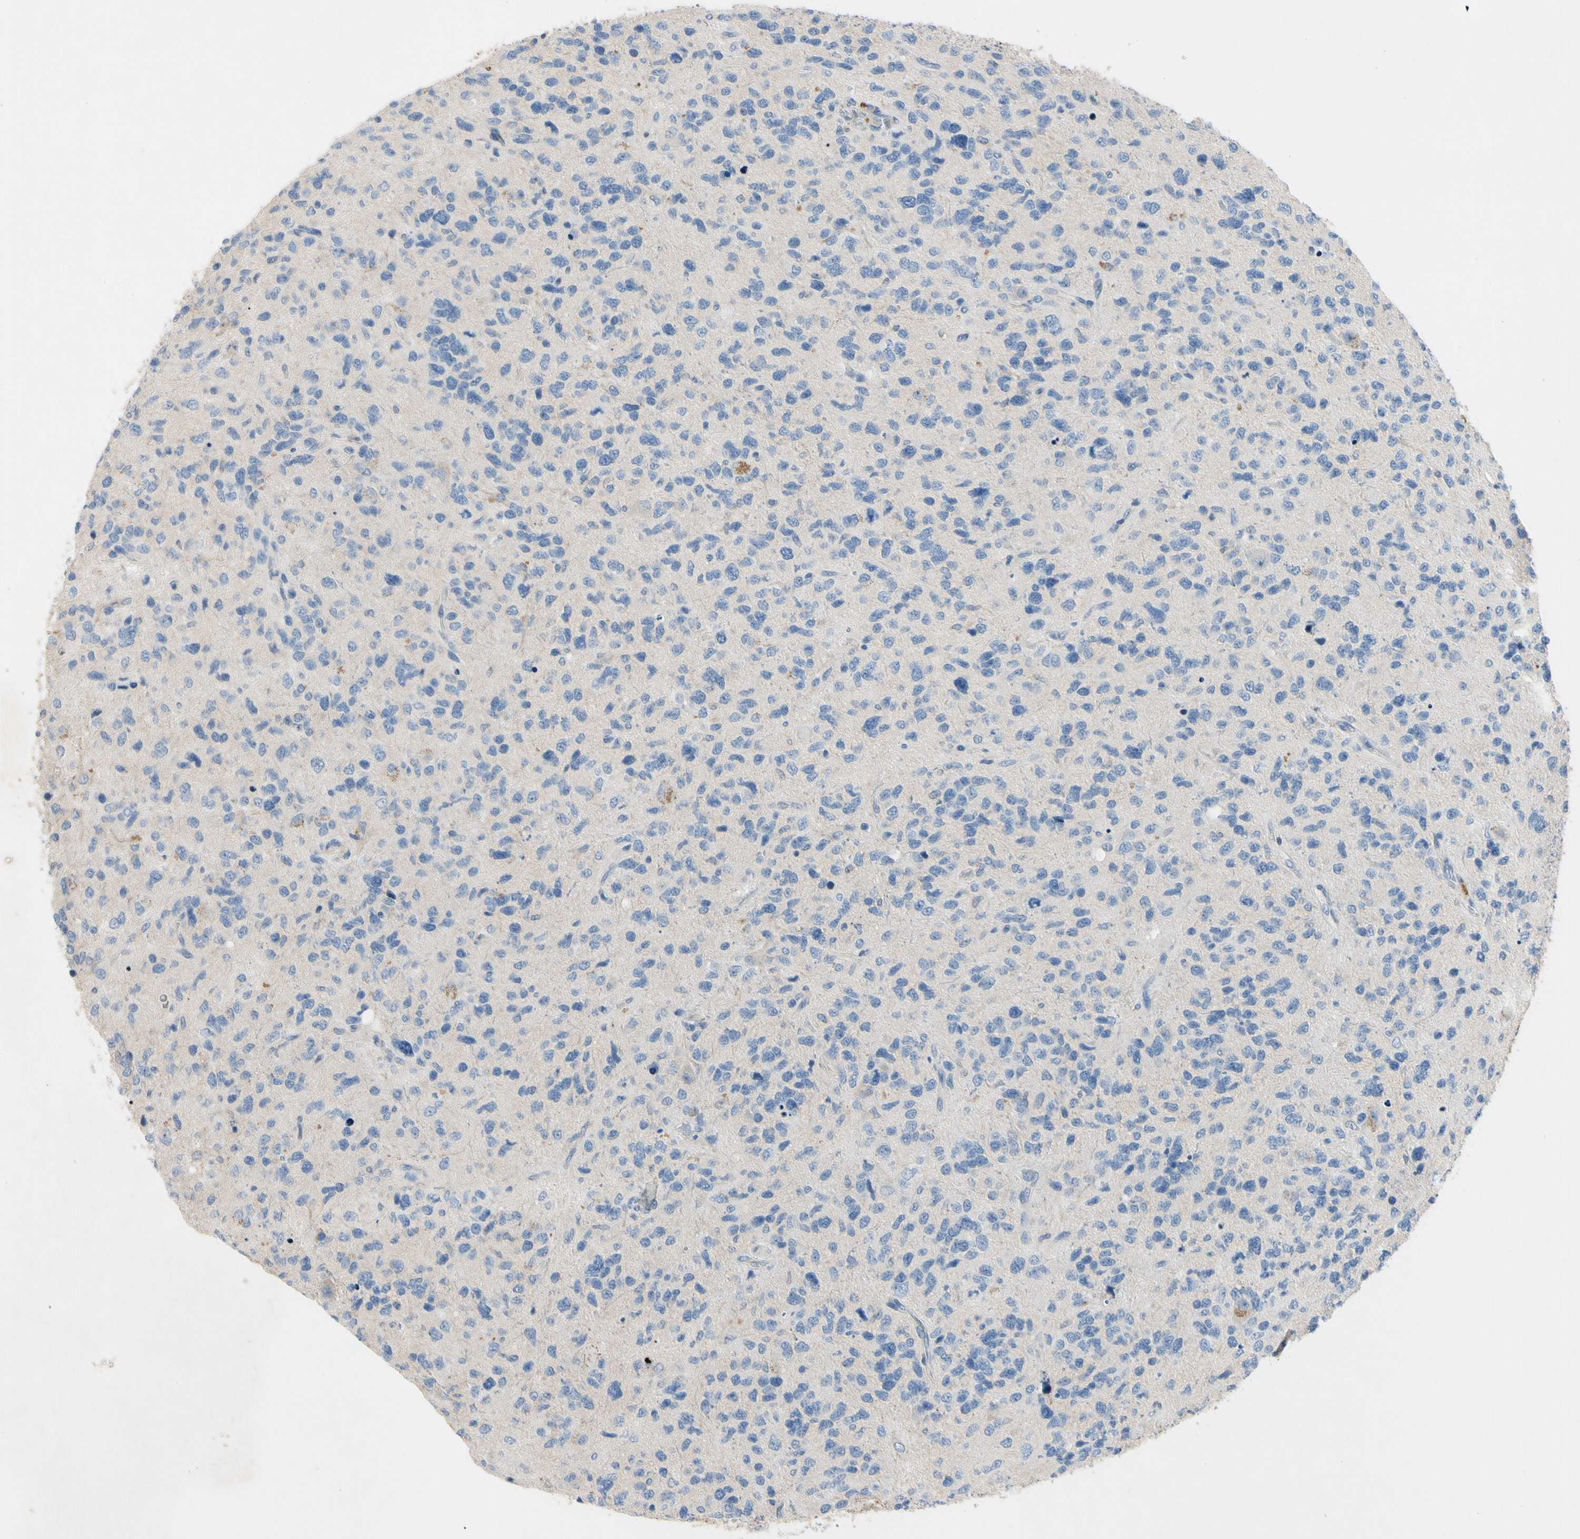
{"staining": {"intensity": "negative", "quantity": "none", "location": "none"}, "tissue": "glioma", "cell_type": "Tumor cells", "image_type": "cancer", "snomed": [{"axis": "morphology", "description": "Glioma, malignant, High grade"}, {"axis": "topography", "description": "Brain"}], "caption": "A high-resolution micrograph shows immunohistochemistry (IHC) staining of glioma, which reveals no significant expression in tumor cells. The staining is performed using DAB brown chromogen with nuclei counter-stained in using hematoxylin.", "gene": "GAS6", "patient": {"sex": "female", "age": 58}}